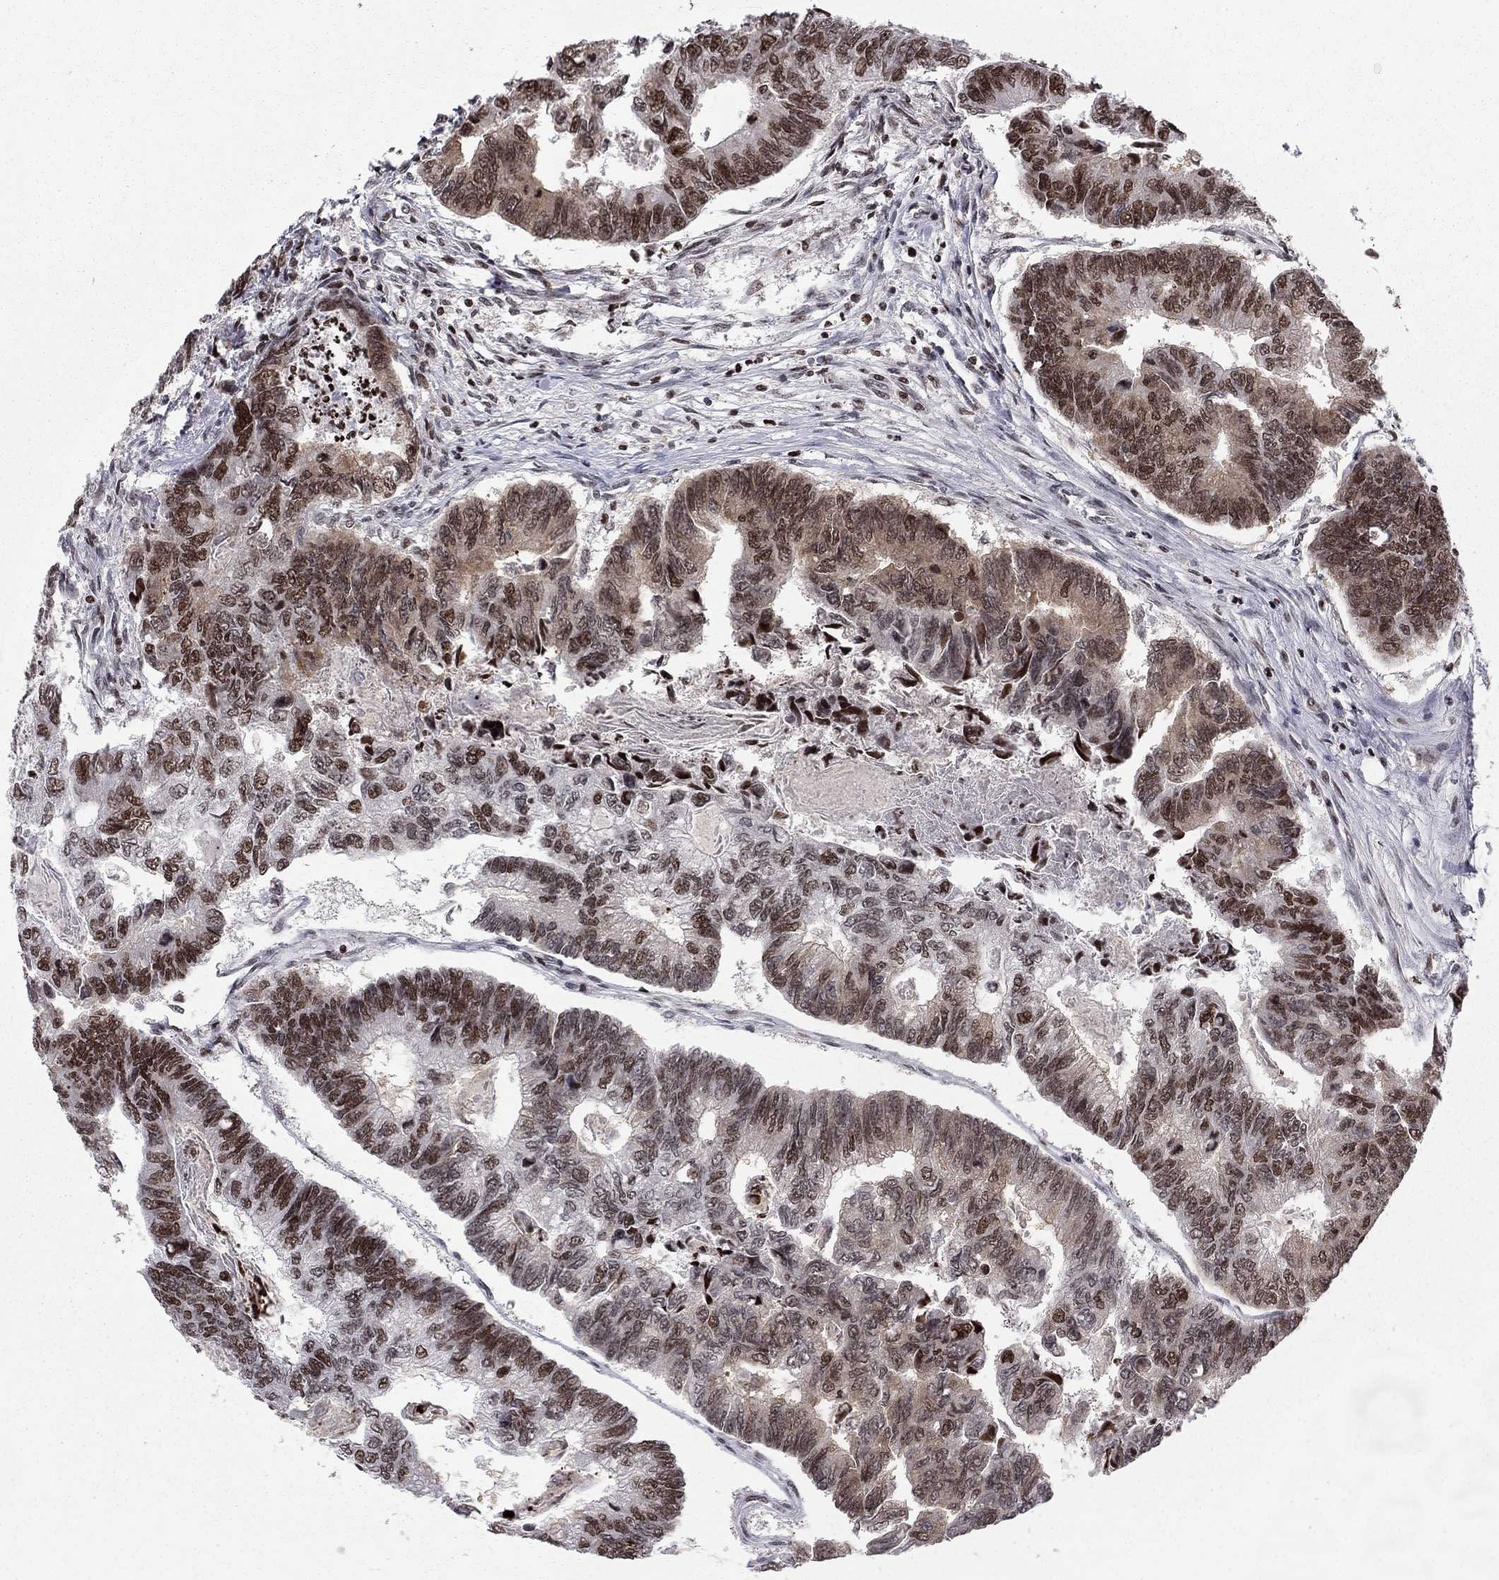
{"staining": {"intensity": "strong", "quantity": "25%-75%", "location": "nuclear"}, "tissue": "colorectal cancer", "cell_type": "Tumor cells", "image_type": "cancer", "snomed": [{"axis": "morphology", "description": "Adenocarcinoma, NOS"}, {"axis": "topography", "description": "Colon"}], "caption": "Strong nuclear expression for a protein is appreciated in approximately 25%-75% of tumor cells of colorectal cancer using immunohistochemistry.", "gene": "RNASEH2C", "patient": {"sex": "female", "age": 65}}